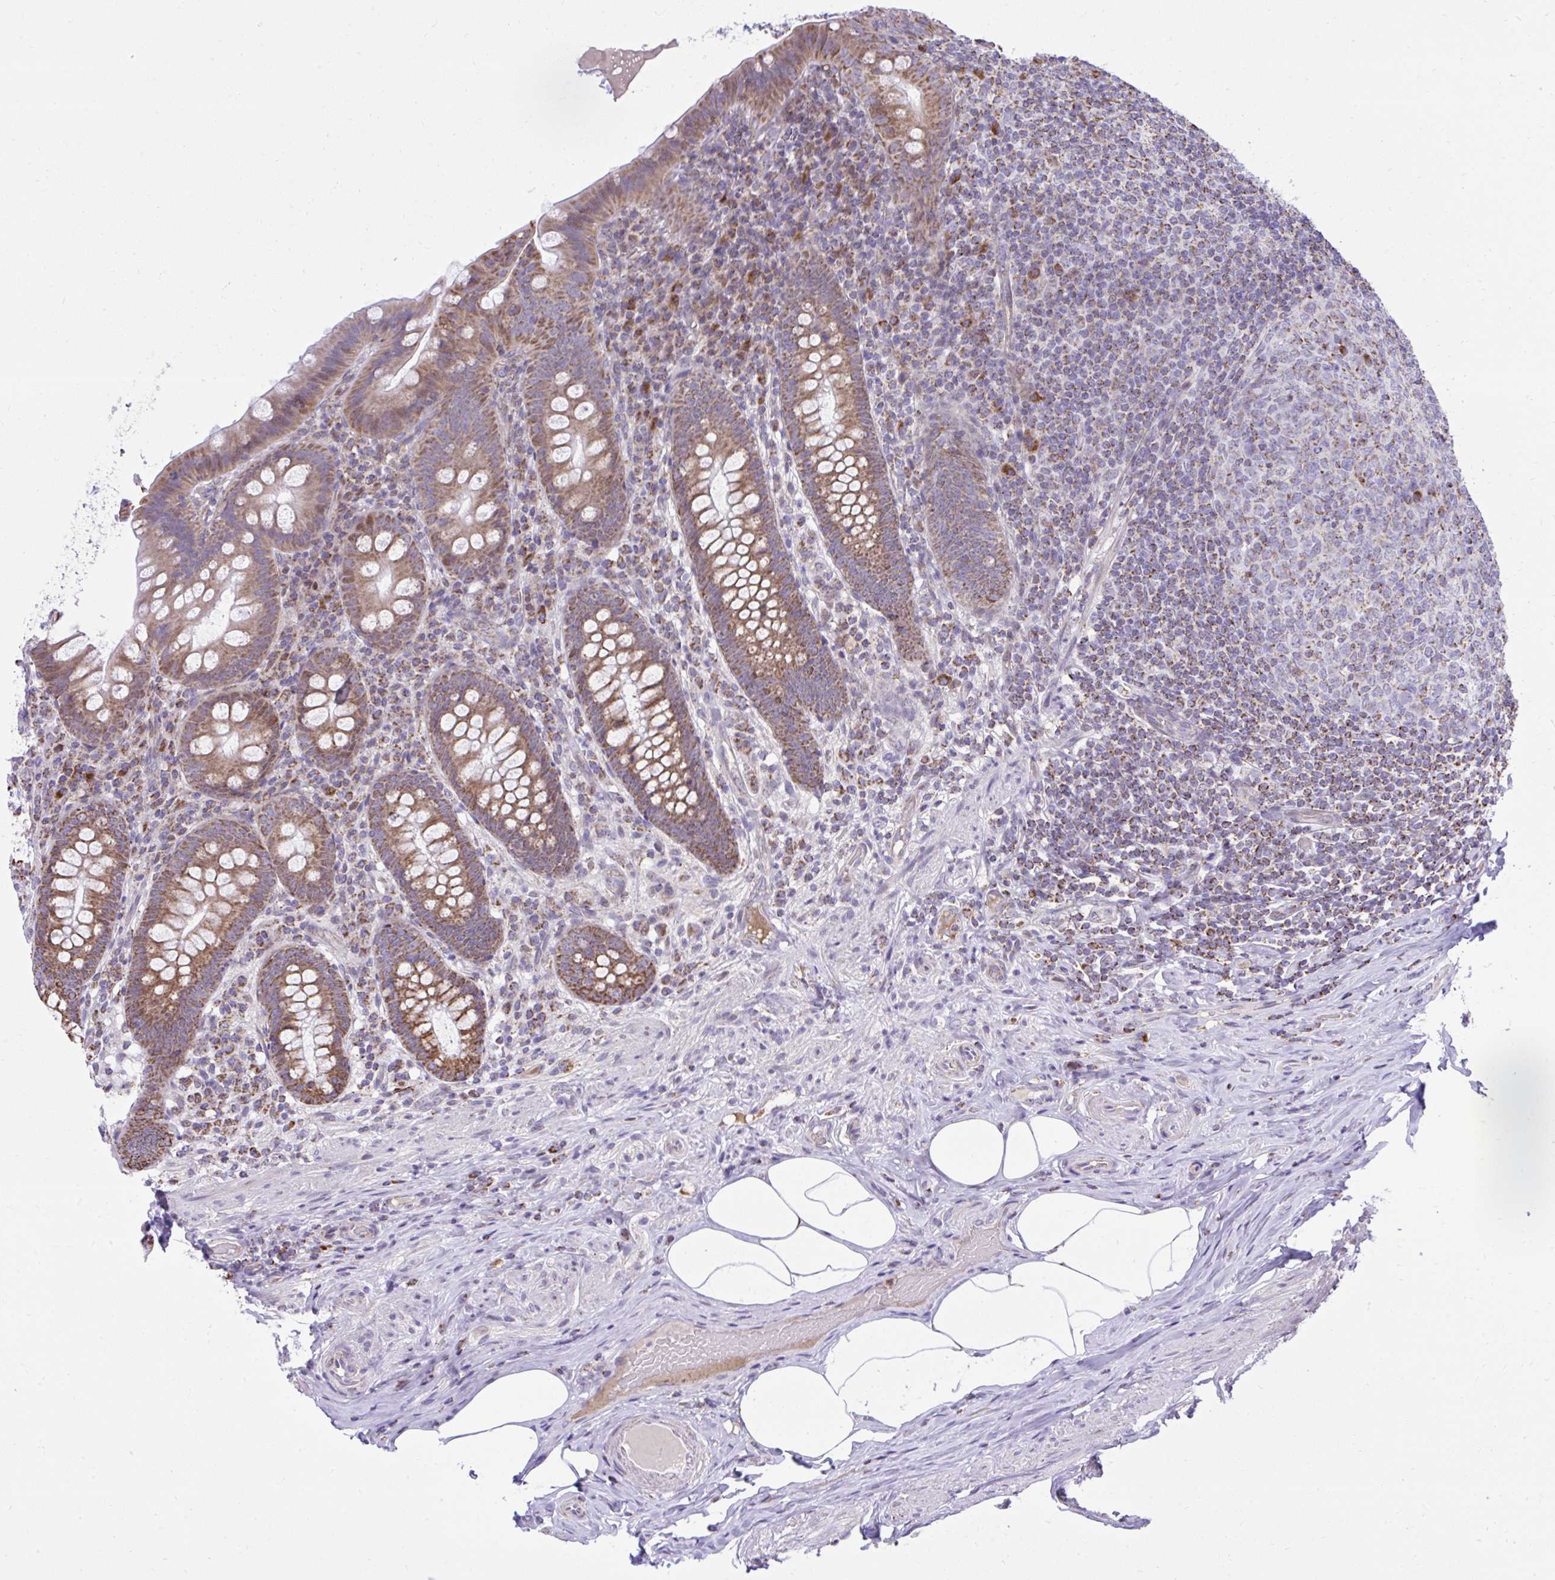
{"staining": {"intensity": "moderate", "quantity": ">75%", "location": "cytoplasmic/membranous"}, "tissue": "appendix", "cell_type": "Glandular cells", "image_type": "normal", "snomed": [{"axis": "morphology", "description": "Normal tissue, NOS"}, {"axis": "topography", "description": "Appendix"}], "caption": "Protein staining of unremarkable appendix exhibits moderate cytoplasmic/membranous staining in about >75% of glandular cells.", "gene": "ZNF362", "patient": {"sex": "male", "age": 71}}